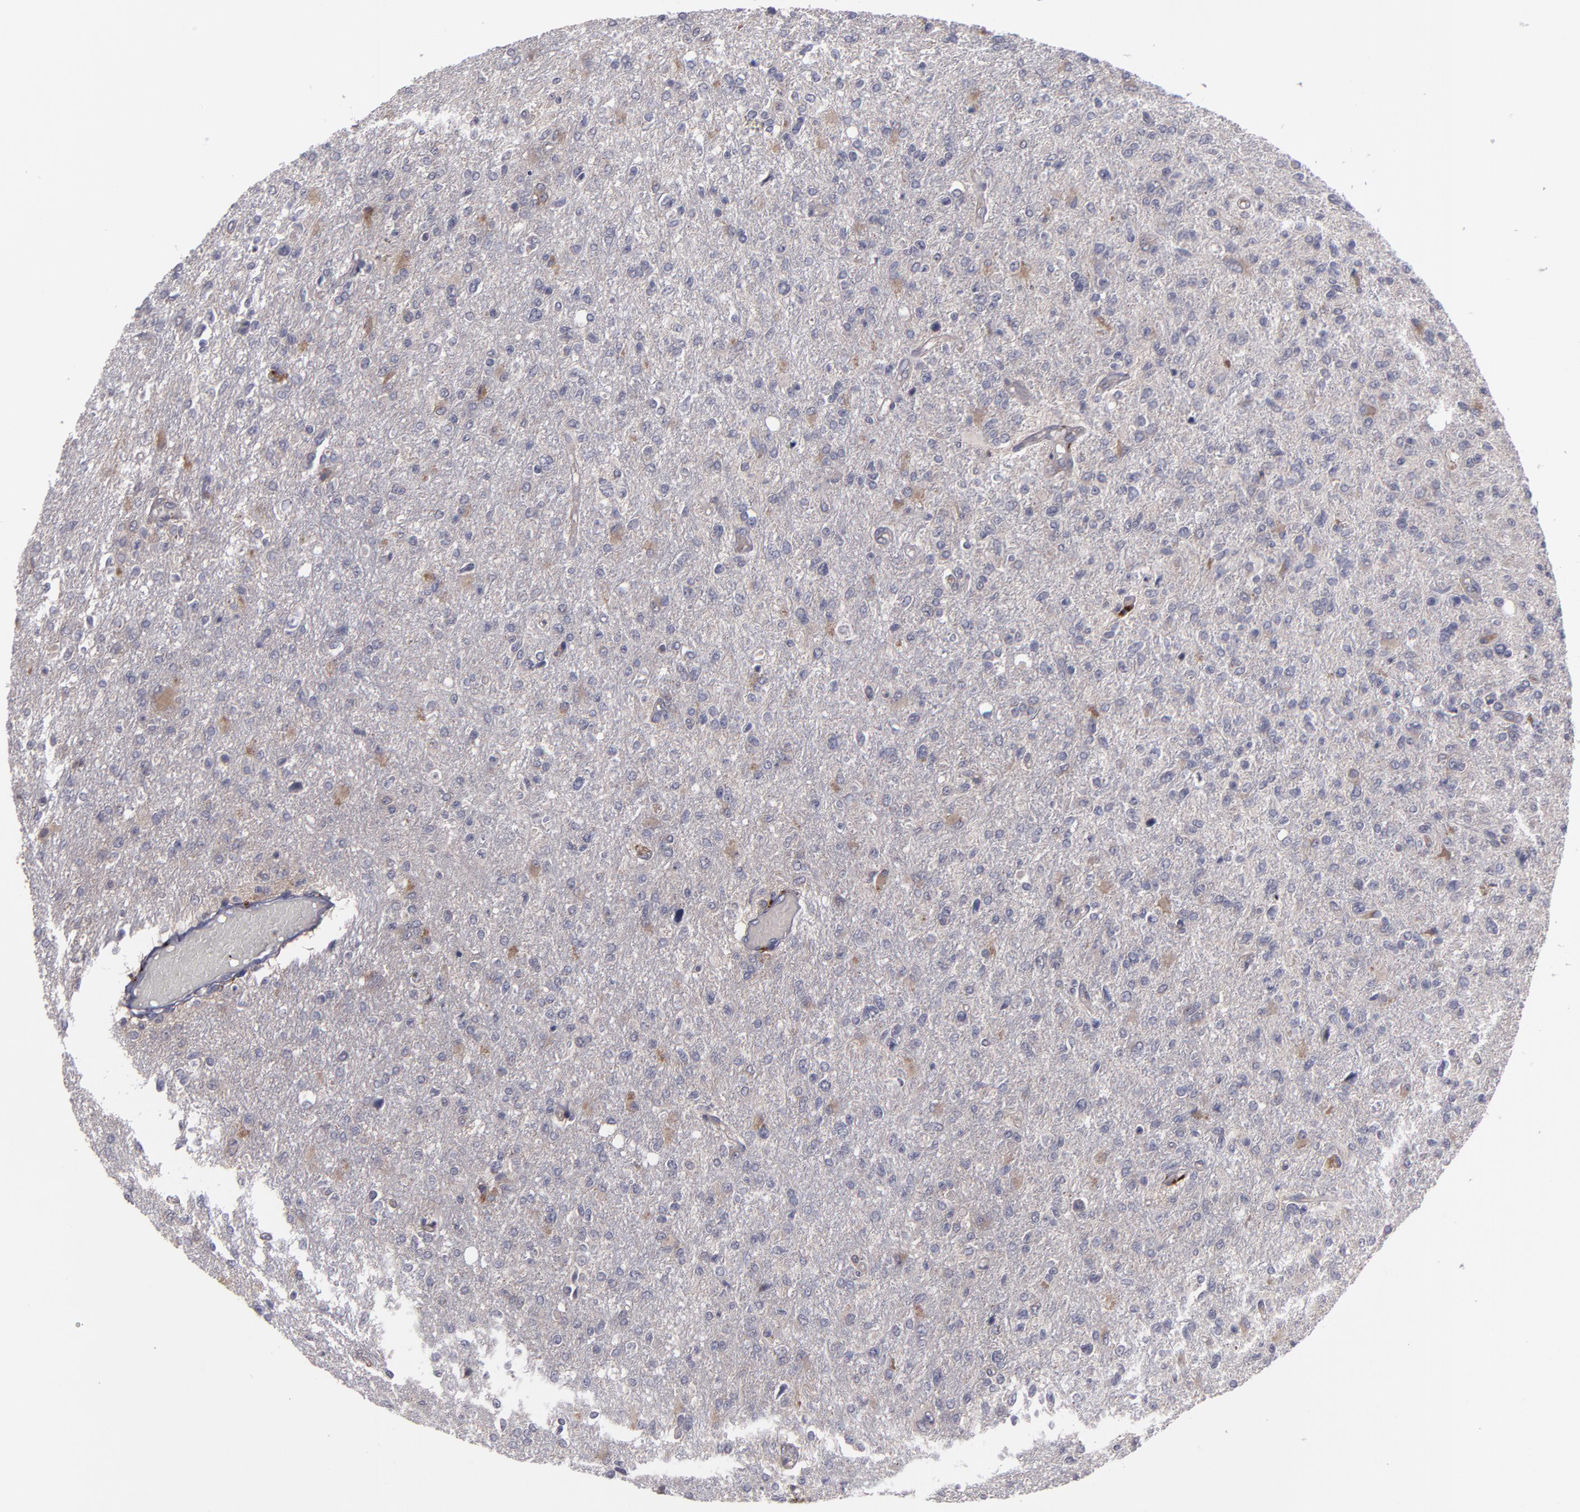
{"staining": {"intensity": "weak", "quantity": ">75%", "location": "cytoplasmic/membranous"}, "tissue": "glioma", "cell_type": "Tumor cells", "image_type": "cancer", "snomed": [{"axis": "morphology", "description": "Glioma, malignant, High grade"}, {"axis": "topography", "description": "Cerebral cortex"}], "caption": "An immunohistochemistry image of neoplastic tissue is shown. Protein staining in brown shows weak cytoplasmic/membranous positivity in glioma within tumor cells. (Brightfield microscopy of DAB IHC at high magnification).", "gene": "MMP11", "patient": {"sex": "male", "age": 76}}